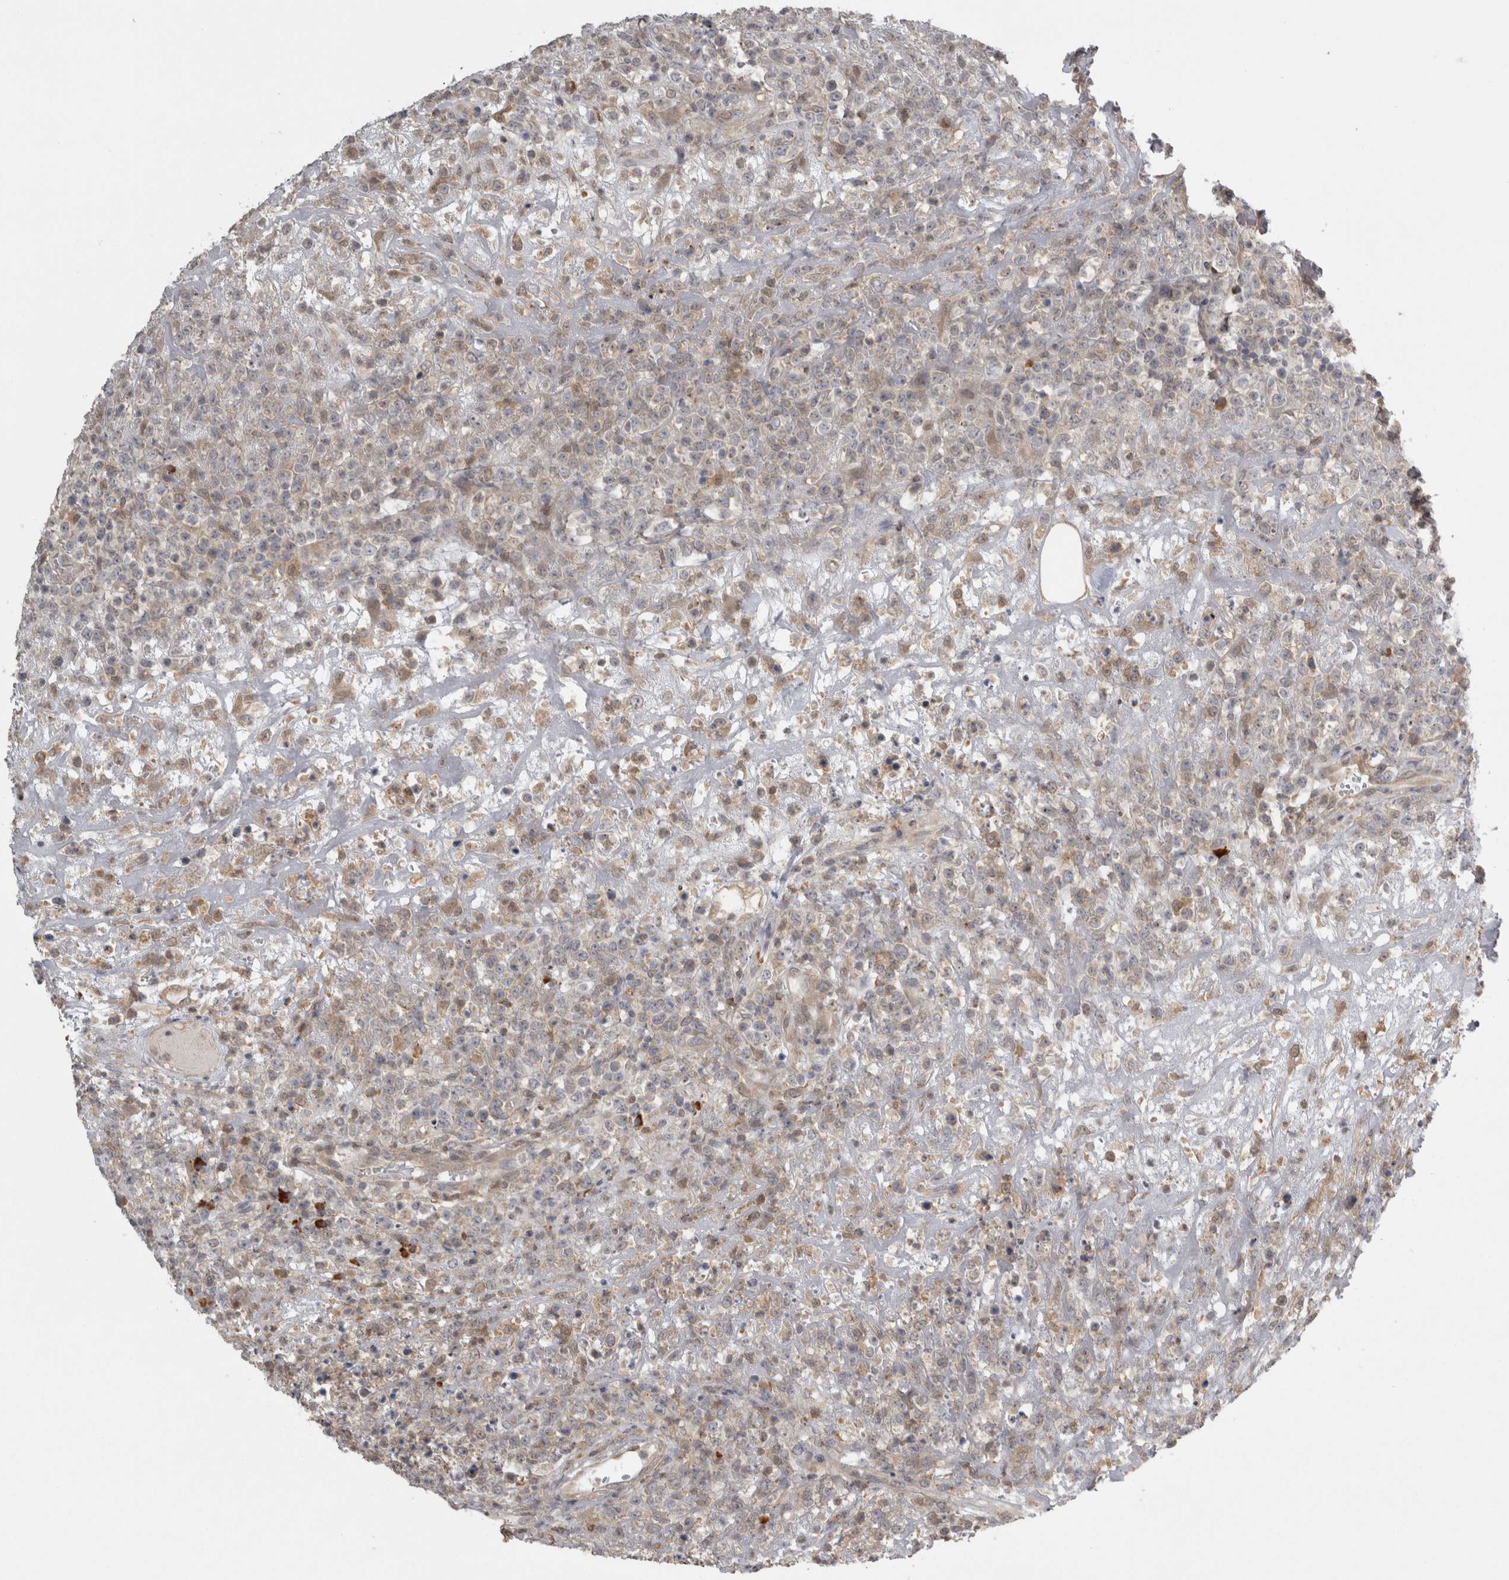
{"staining": {"intensity": "negative", "quantity": "none", "location": "none"}, "tissue": "lymphoma", "cell_type": "Tumor cells", "image_type": "cancer", "snomed": [{"axis": "morphology", "description": "Malignant lymphoma, non-Hodgkin's type, High grade"}, {"axis": "topography", "description": "Colon"}], "caption": "Protein analysis of malignant lymphoma, non-Hodgkin's type (high-grade) demonstrates no significant staining in tumor cells.", "gene": "SLCO5A1", "patient": {"sex": "female", "age": 53}}